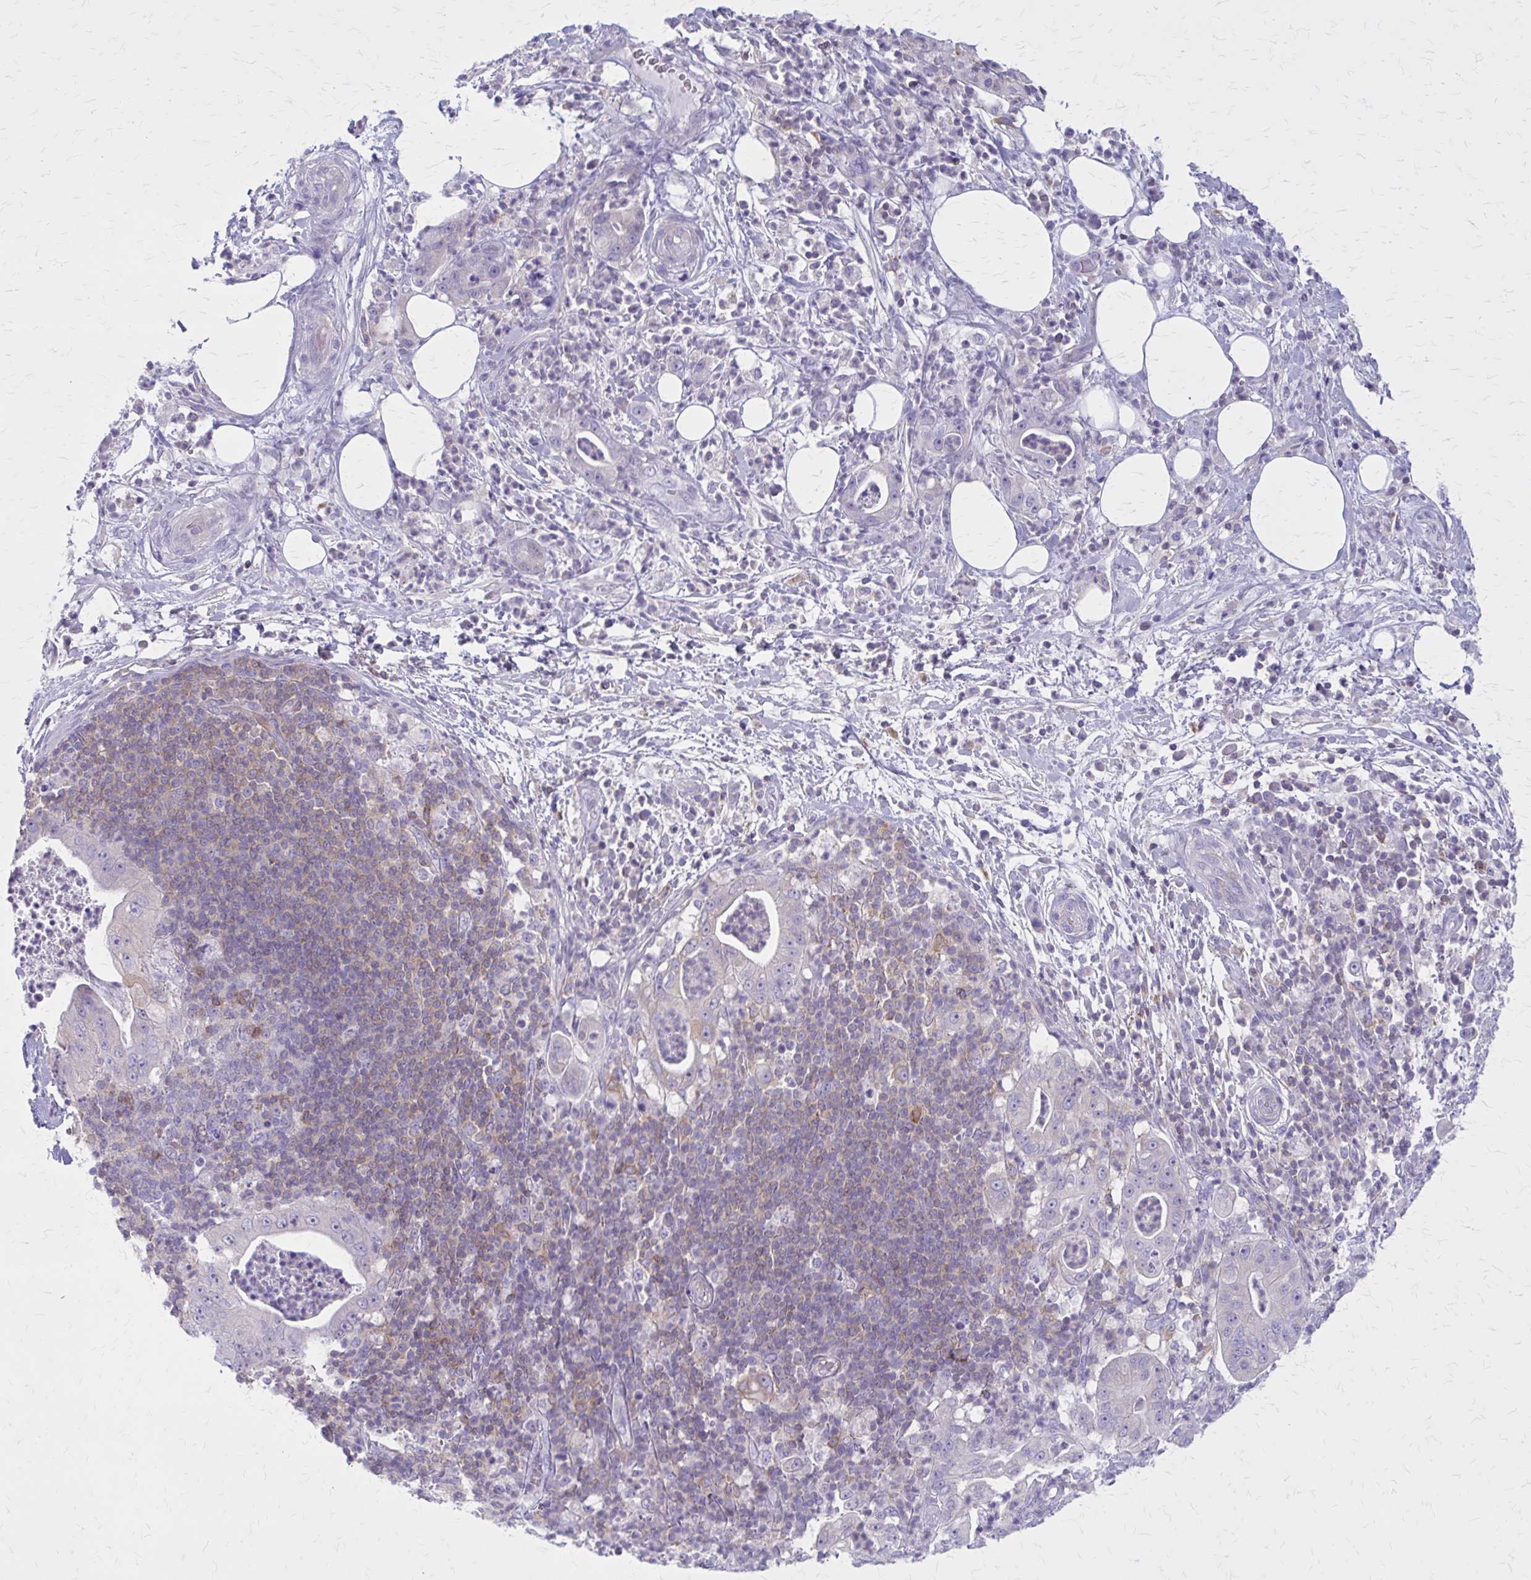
{"staining": {"intensity": "negative", "quantity": "none", "location": "none"}, "tissue": "pancreatic cancer", "cell_type": "Tumor cells", "image_type": "cancer", "snomed": [{"axis": "morphology", "description": "Adenocarcinoma, NOS"}, {"axis": "topography", "description": "Pancreas"}], "caption": "Tumor cells are negative for brown protein staining in adenocarcinoma (pancreatic). (Immunohistochemistry (ihc), brightfield microscopy, high magnification).", "gene": "PITPNM1", "patient": {"sex": "male", "age": 71}}